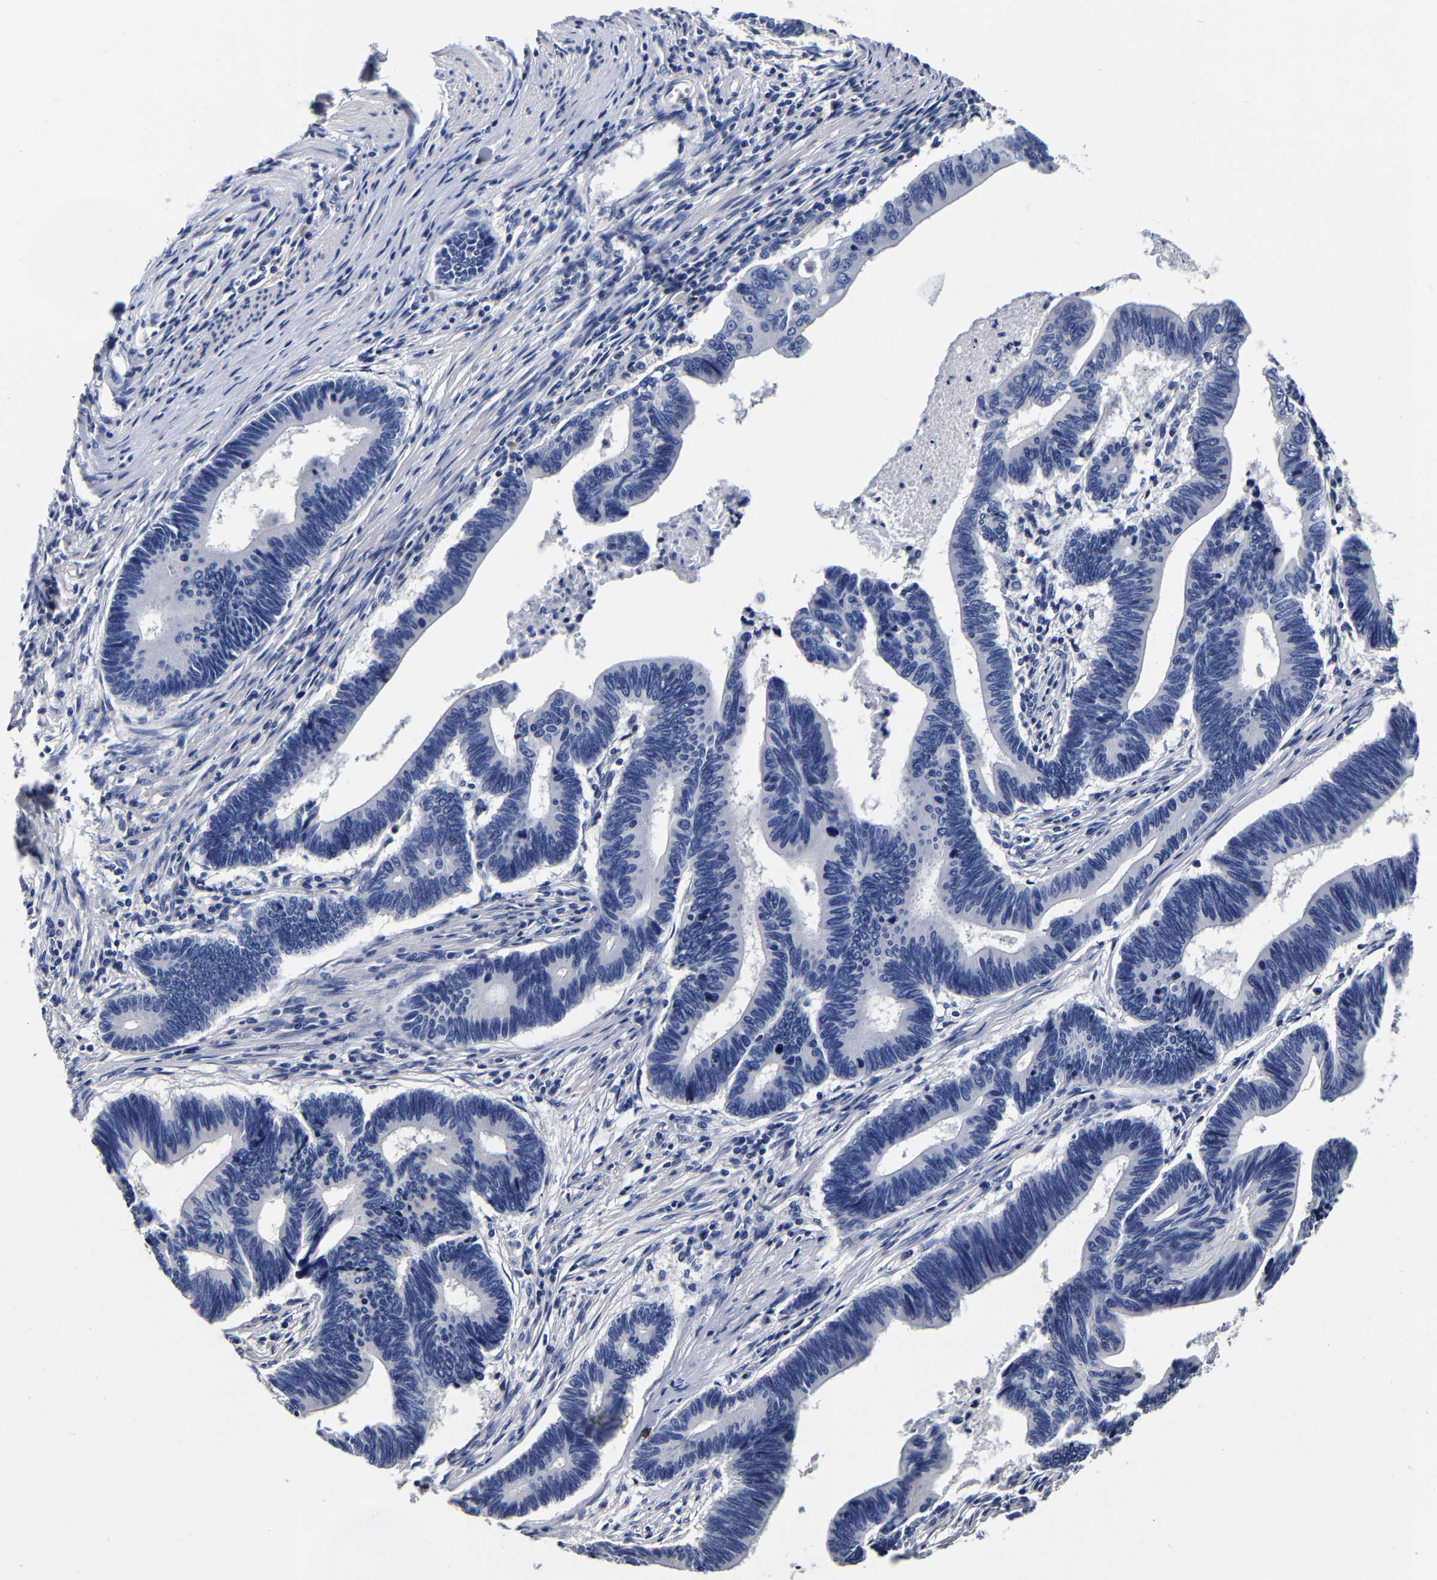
{"staining": {"intensity": "negative", "quantity": "none", "location": "none"}, "tissue": "pancreatic cancer", "cell_type": "Tumor cells", "image_type": "cancer", "snomed": [{"axis": "morphology", "description": "Adenocarcinoma, NOS"}, {"axis": "topography", "description": "Pancreas"}], "caption": "A high-resolution histopathology image shows IHC staining of pancreatic cancer, which shows no significant staining in tumor cells. (DAB (3,3'-diaminobenzidine) immunohistochemistry (IHC), high magnification).", "gene": "AKAP4", "patient": {"sex": "female", "age": 70}}